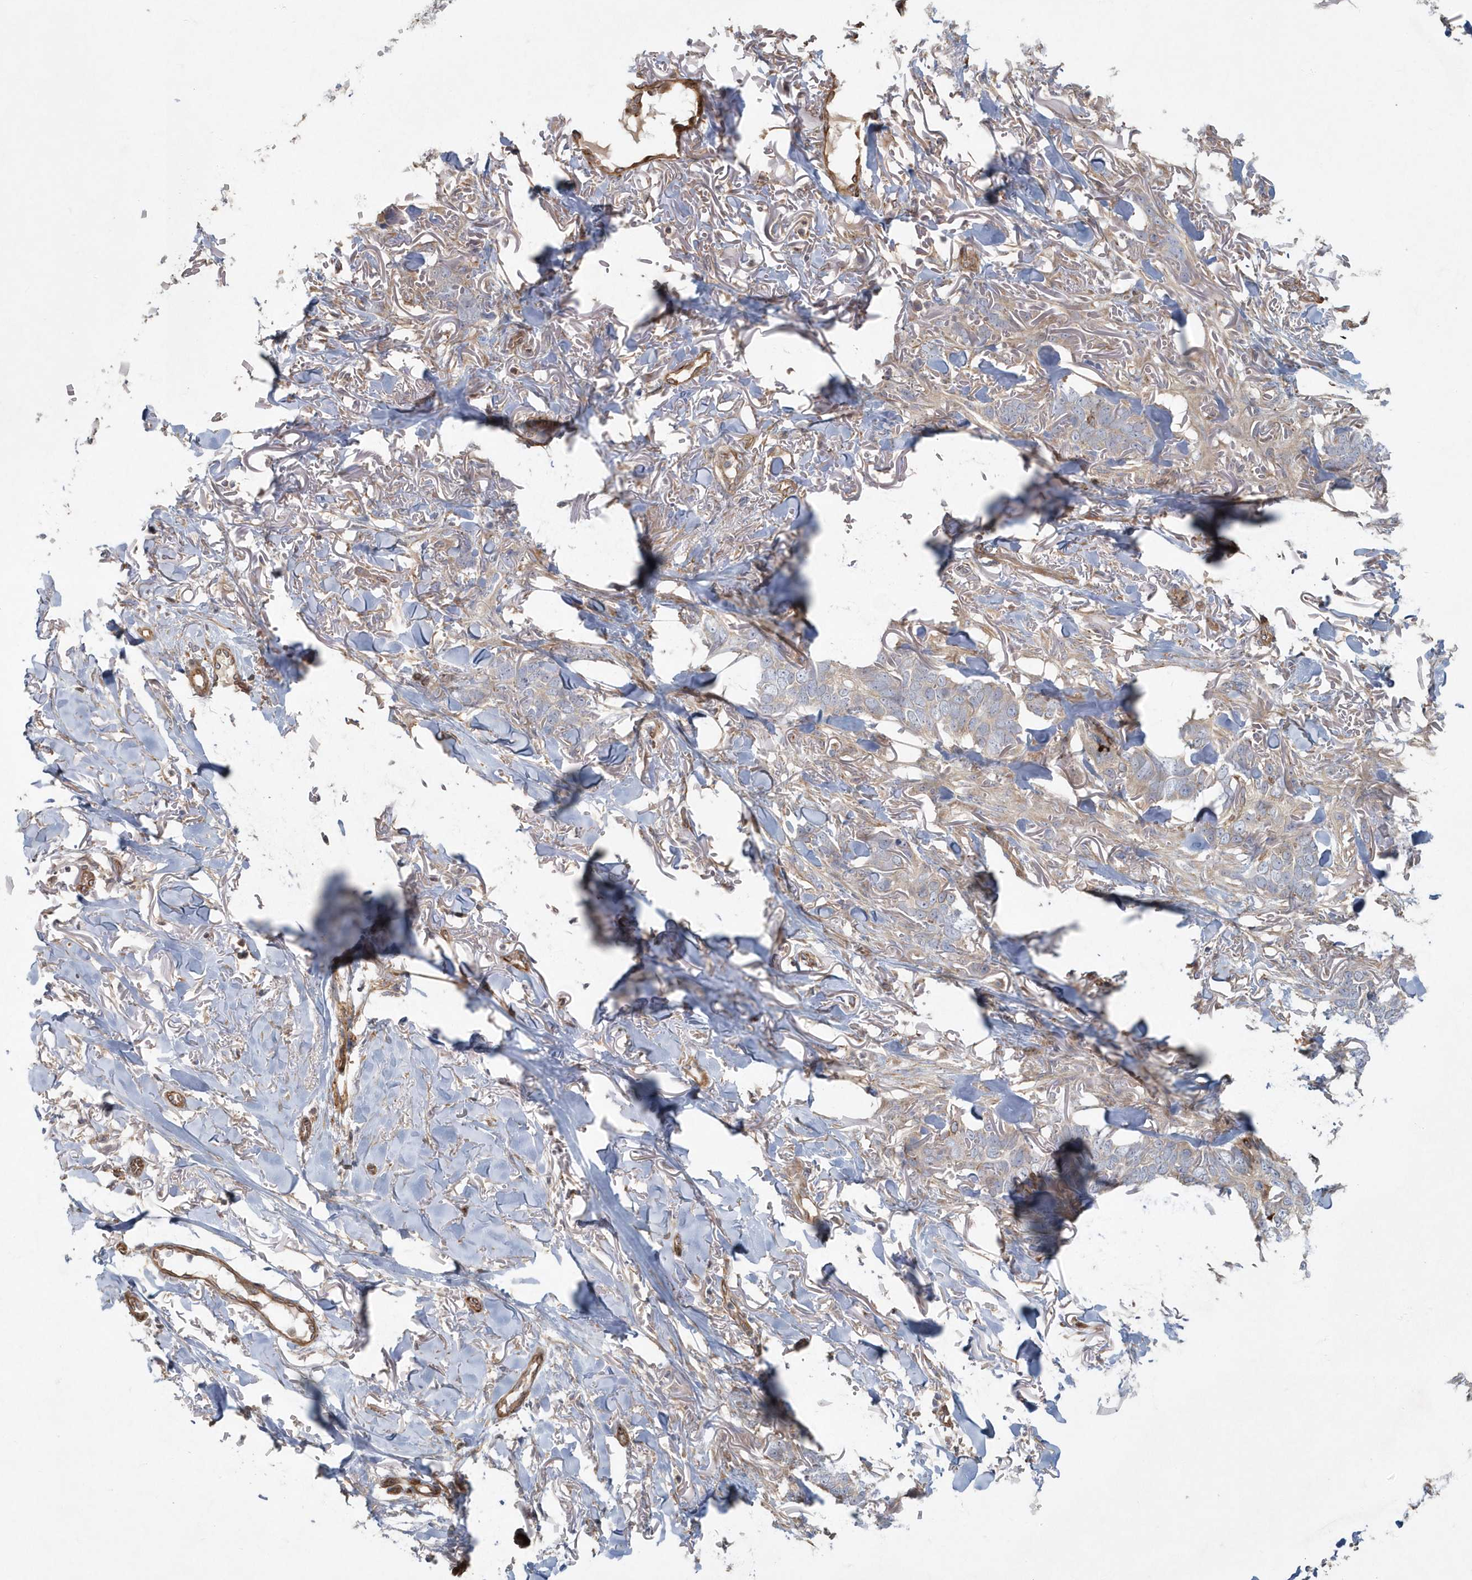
{"staining": {"intensity": "negative", "quantity": "none", "location": "none"}, "tissue": "skin cancer", "cell_type": "Tumor cells", "image_type": "cancer", "snomed": [{"axis": "morphology", "description": "Normal tissue, NOS"}, {"axis": "morphology", "description": "Basal cell carcinoma"}, {"axis": "topography", "description": "Skin"}], "caption": "The histopathology image displays no significant staining in tumor cells of skin cancer (basal cell carcinoma). (Immunohistochemistry (ihc), brightfield microscopy, high magnification).", "gene": "ARHGEF38", "patient": {"sex": "male", "age": 77}}